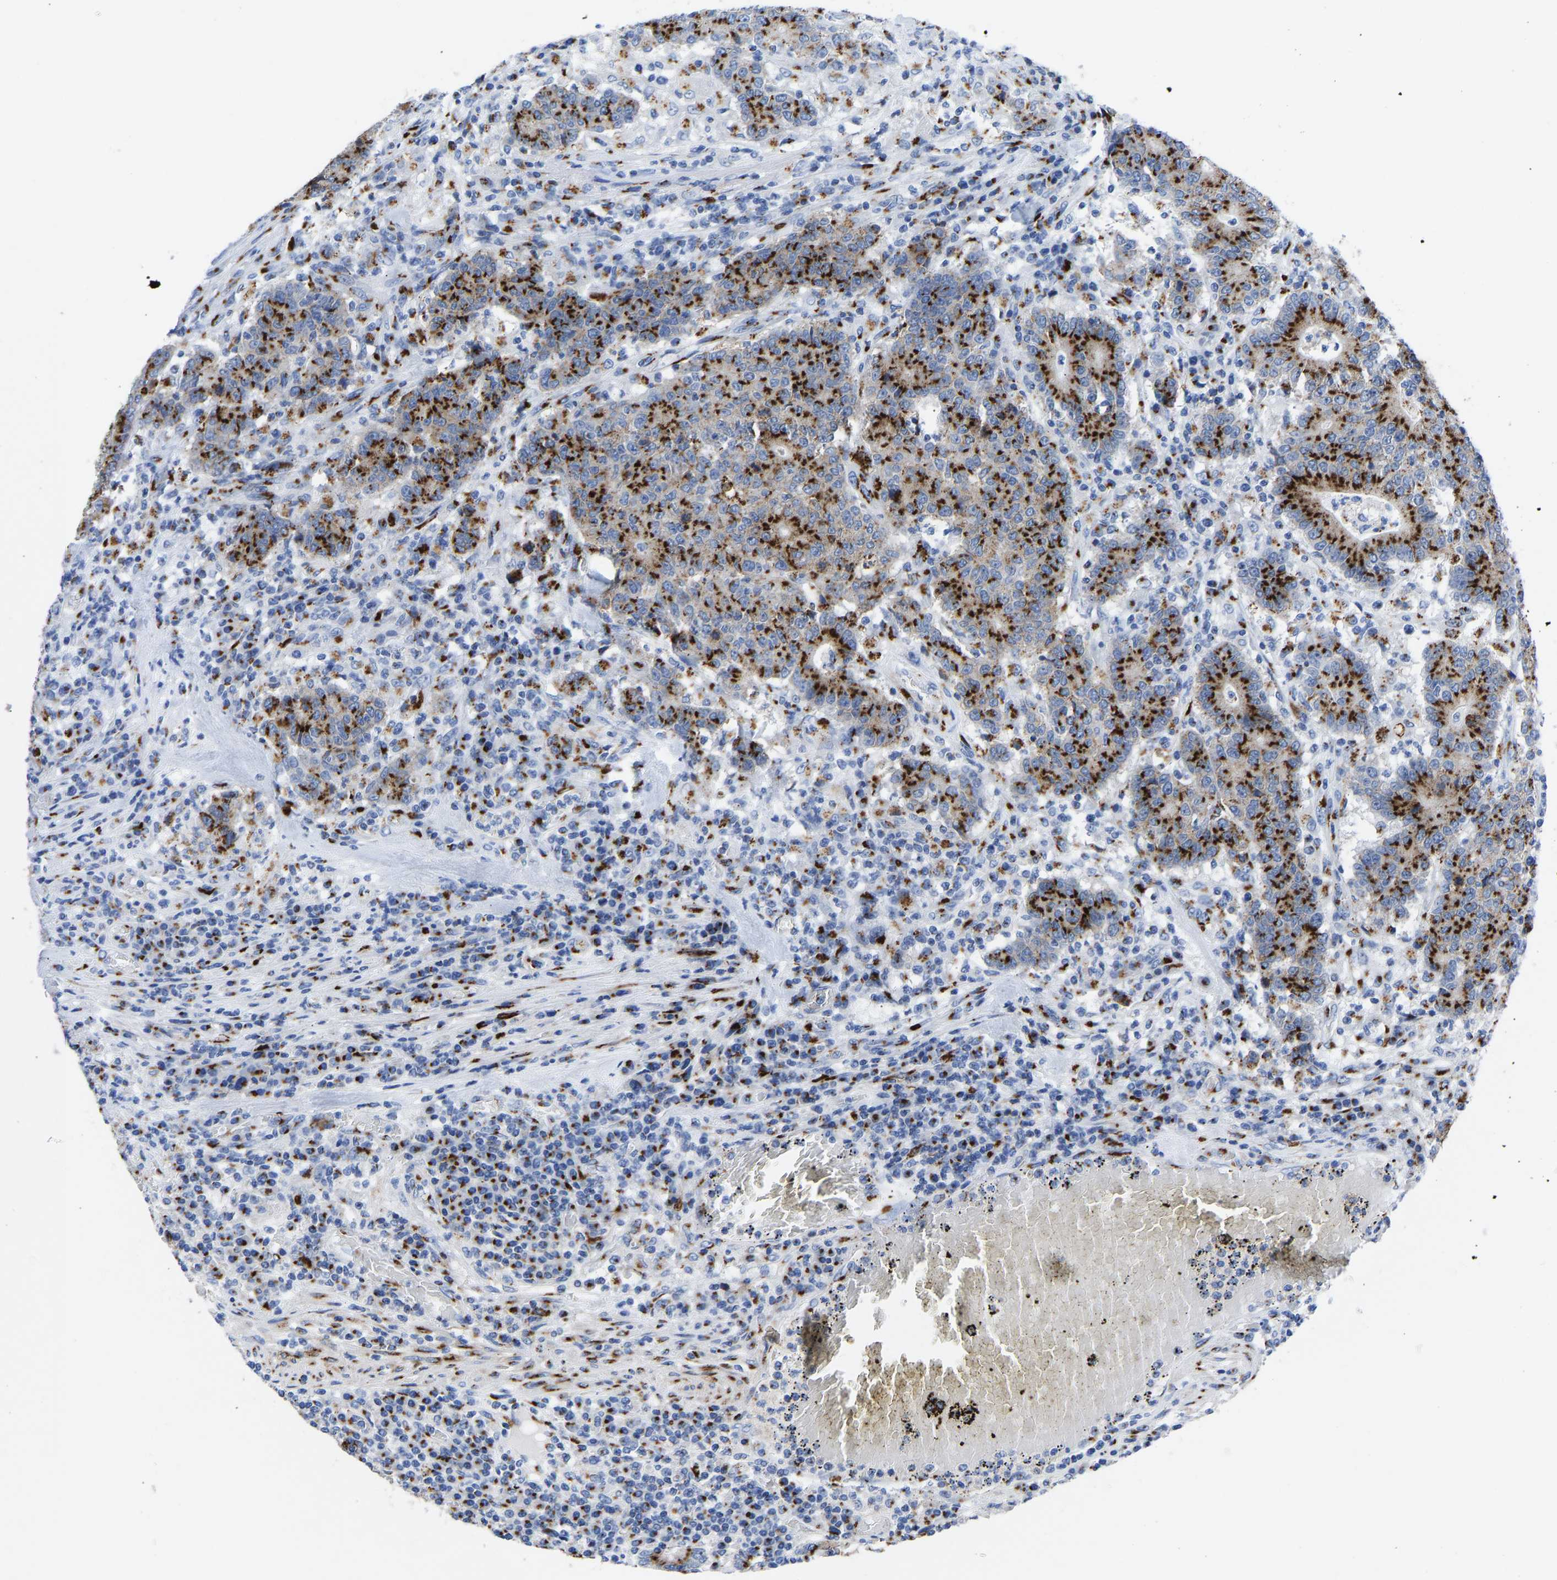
{"staining": {"intensity": "strong", "quantity": ">75%", "location": "cytoplasmic/membranous"}, "tissue": "colorectal cancer", "cell_type": "Tumor cells", "image_type": "cancer", "snomed": [{"axis": "morphology", "description": "Normal tissue, NOS"}, {"axis": "morphology", "description": "Adenocarcinoma, NOS"}, {"axis": "topography", "description": "Colon"}], "caption": "Colorectal cancer (adenocarcinoma) was stained to show a protein in brown. There is high levels of strong cytoplasmic/membranous positivity in approximately >75% of tumor cells. (DAB = brown stain, brightfield microscopy at high magnification).", "gene": "TMEM87A", "patient": {"sex": "female", "age": 75}}